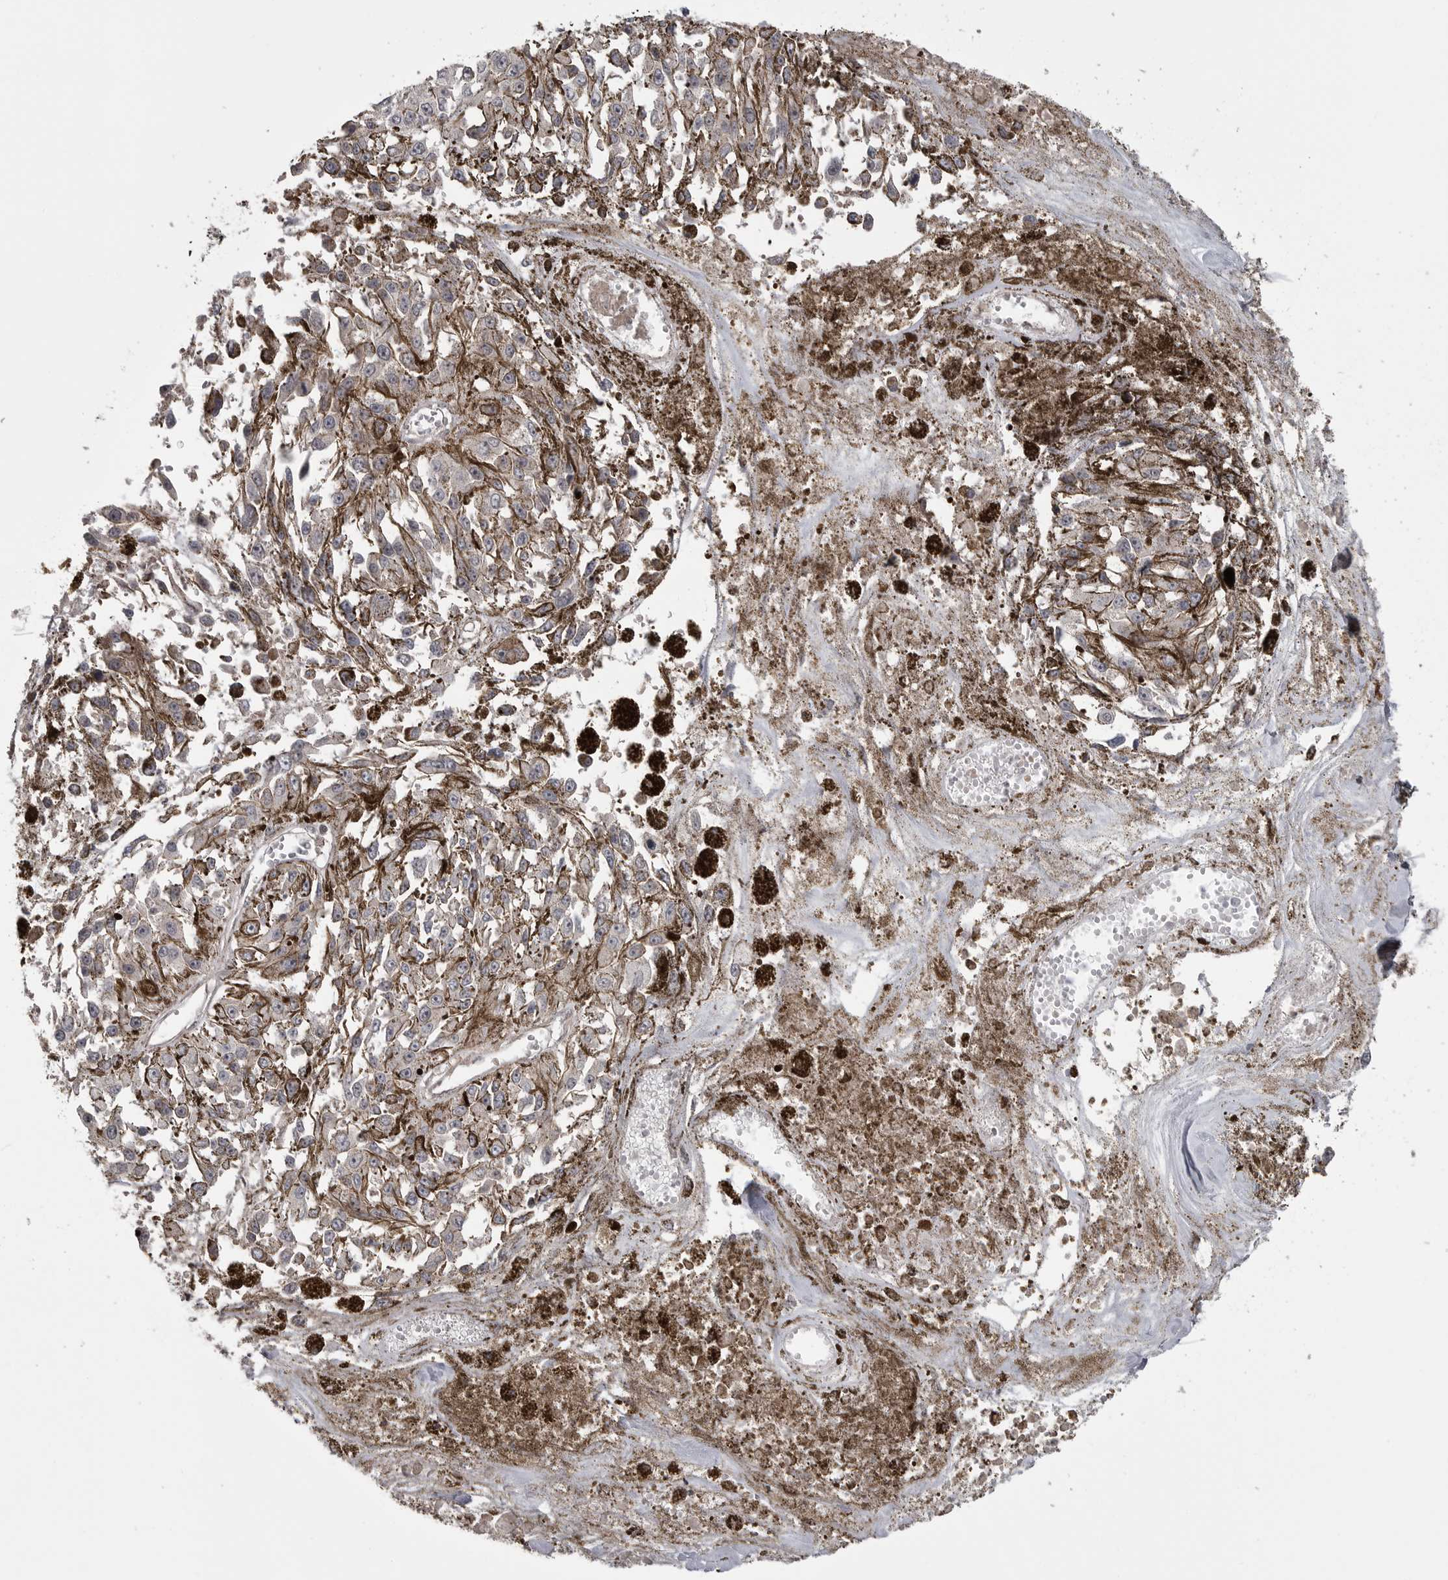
{"staining": {"intensity": "negative", "quantity": "none", "location": "none"}, "tissue": "melanoma", "cell_type": "Tumor cells", "image_type": "cancer", "snomed": [{"axis": "morphology", "description": "Malignant melanoma, Metastatic site"}, {"axis": "topography", "description": "Lymph node"}], "caption": "An immunohistochemistry micrograph of malignant melanoma (metastatic site) is shown. There is no staining in tumor cells of malignant melanoma (metastatic site). (DAB immunohistochemistry with hematoxylin counter stain).", "gene": "MAPK13", "patient": {"sex": "male", "age": 59}}